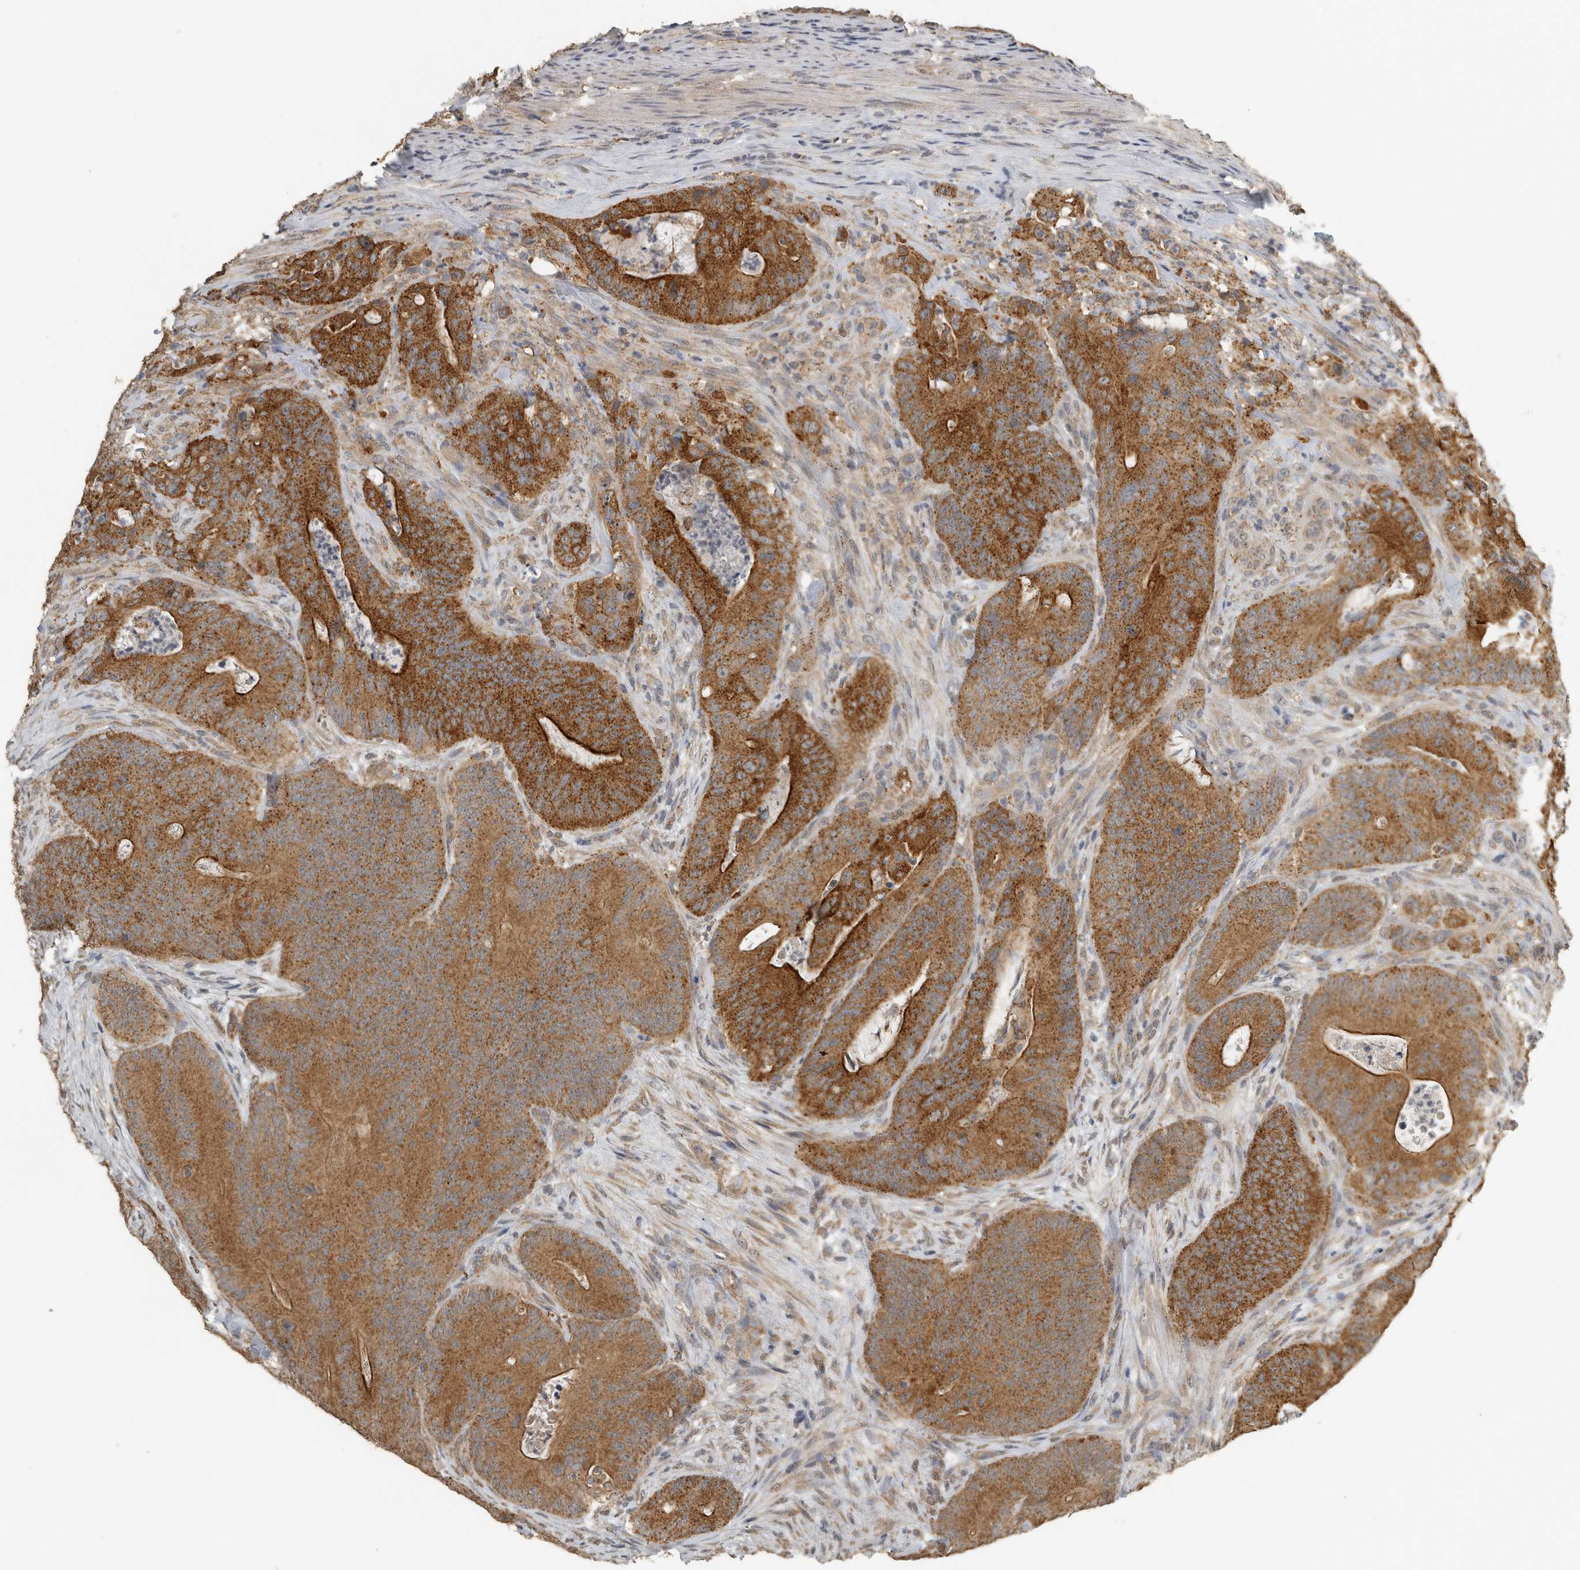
{"staining": {"intensity": "strong", "quantity": ">75%", "location": "cytoplasmic/membranous"}, "tissue": "colorectal cancer", "cell_type": "Tumor cells", "image_type": "cancer", "snomed": [{"axis": "morphology", "description": "Normal tissue, NOS"}, {"axis": "topography", "description": "Colon"}], "caption": "High-magnification brightfield microscopy of colorectal cancer stained with DAB (brown) and counterstained with hematoxylin (blue). tumor cells exhibit strong cytoplasmic/membranous staining is present in about>75% of cells.", "gene": "AFAP1", "patient": {"sex": "female", "age": 82}}